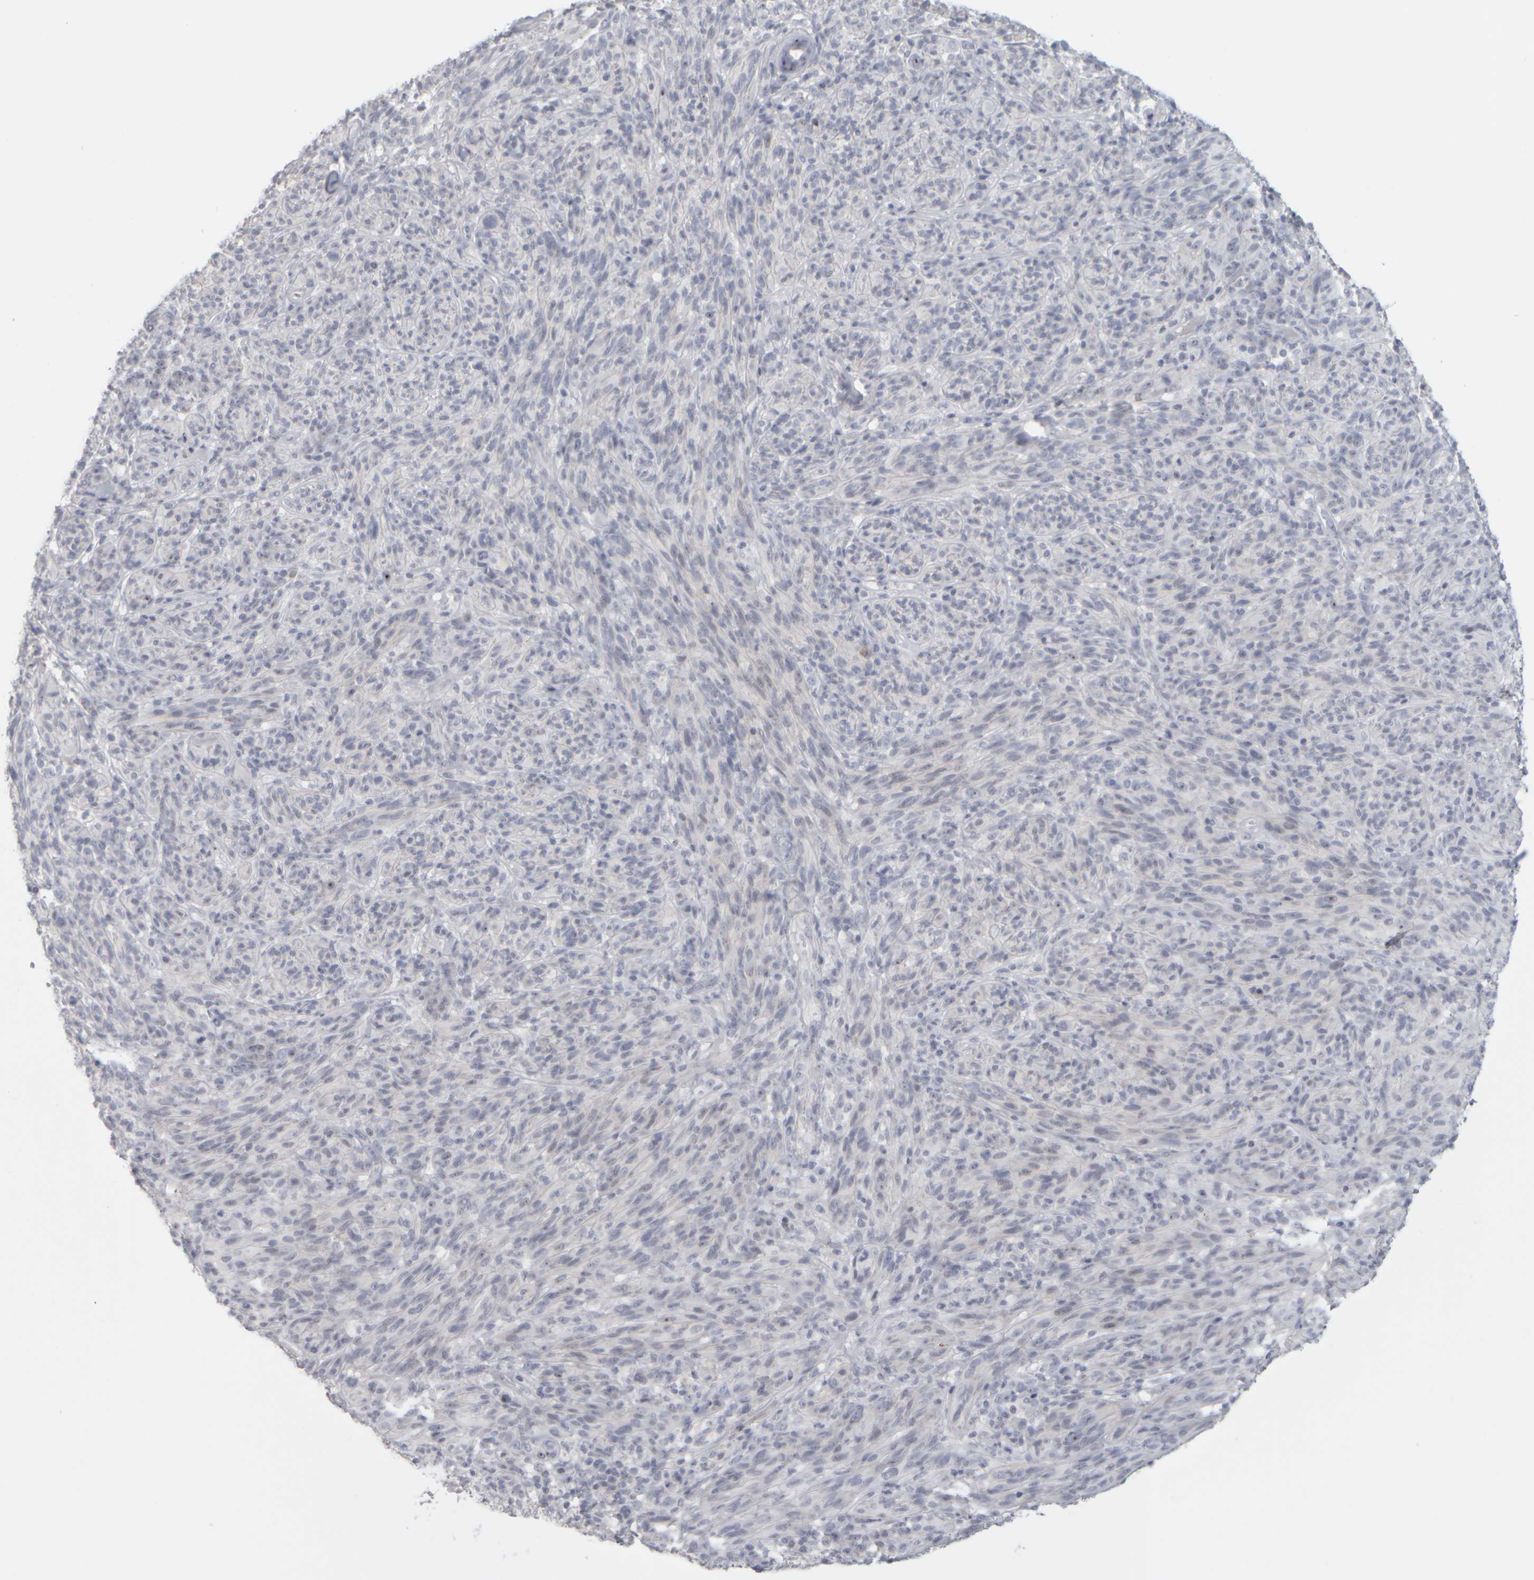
{"staining": {"intensity": "strong", "quantity": "25%-75%", "location": "nuclear"}, "tissue": "melanoma", "cell_type": "Tumor cells", "image_type": "cancer", "snomed": [{"axis": "morphology", "description": "Malignant melanoma, NOS"}, {"axis": "topography", "description": "Skin of head"}], "caption": "Immunohistochemical staining of human malignant melanoma shows strong nuclear protein staining in about 25%-75% of tumor cells.", "gene": "DCXR", "patient": {"sex": "male", "age": 96}}